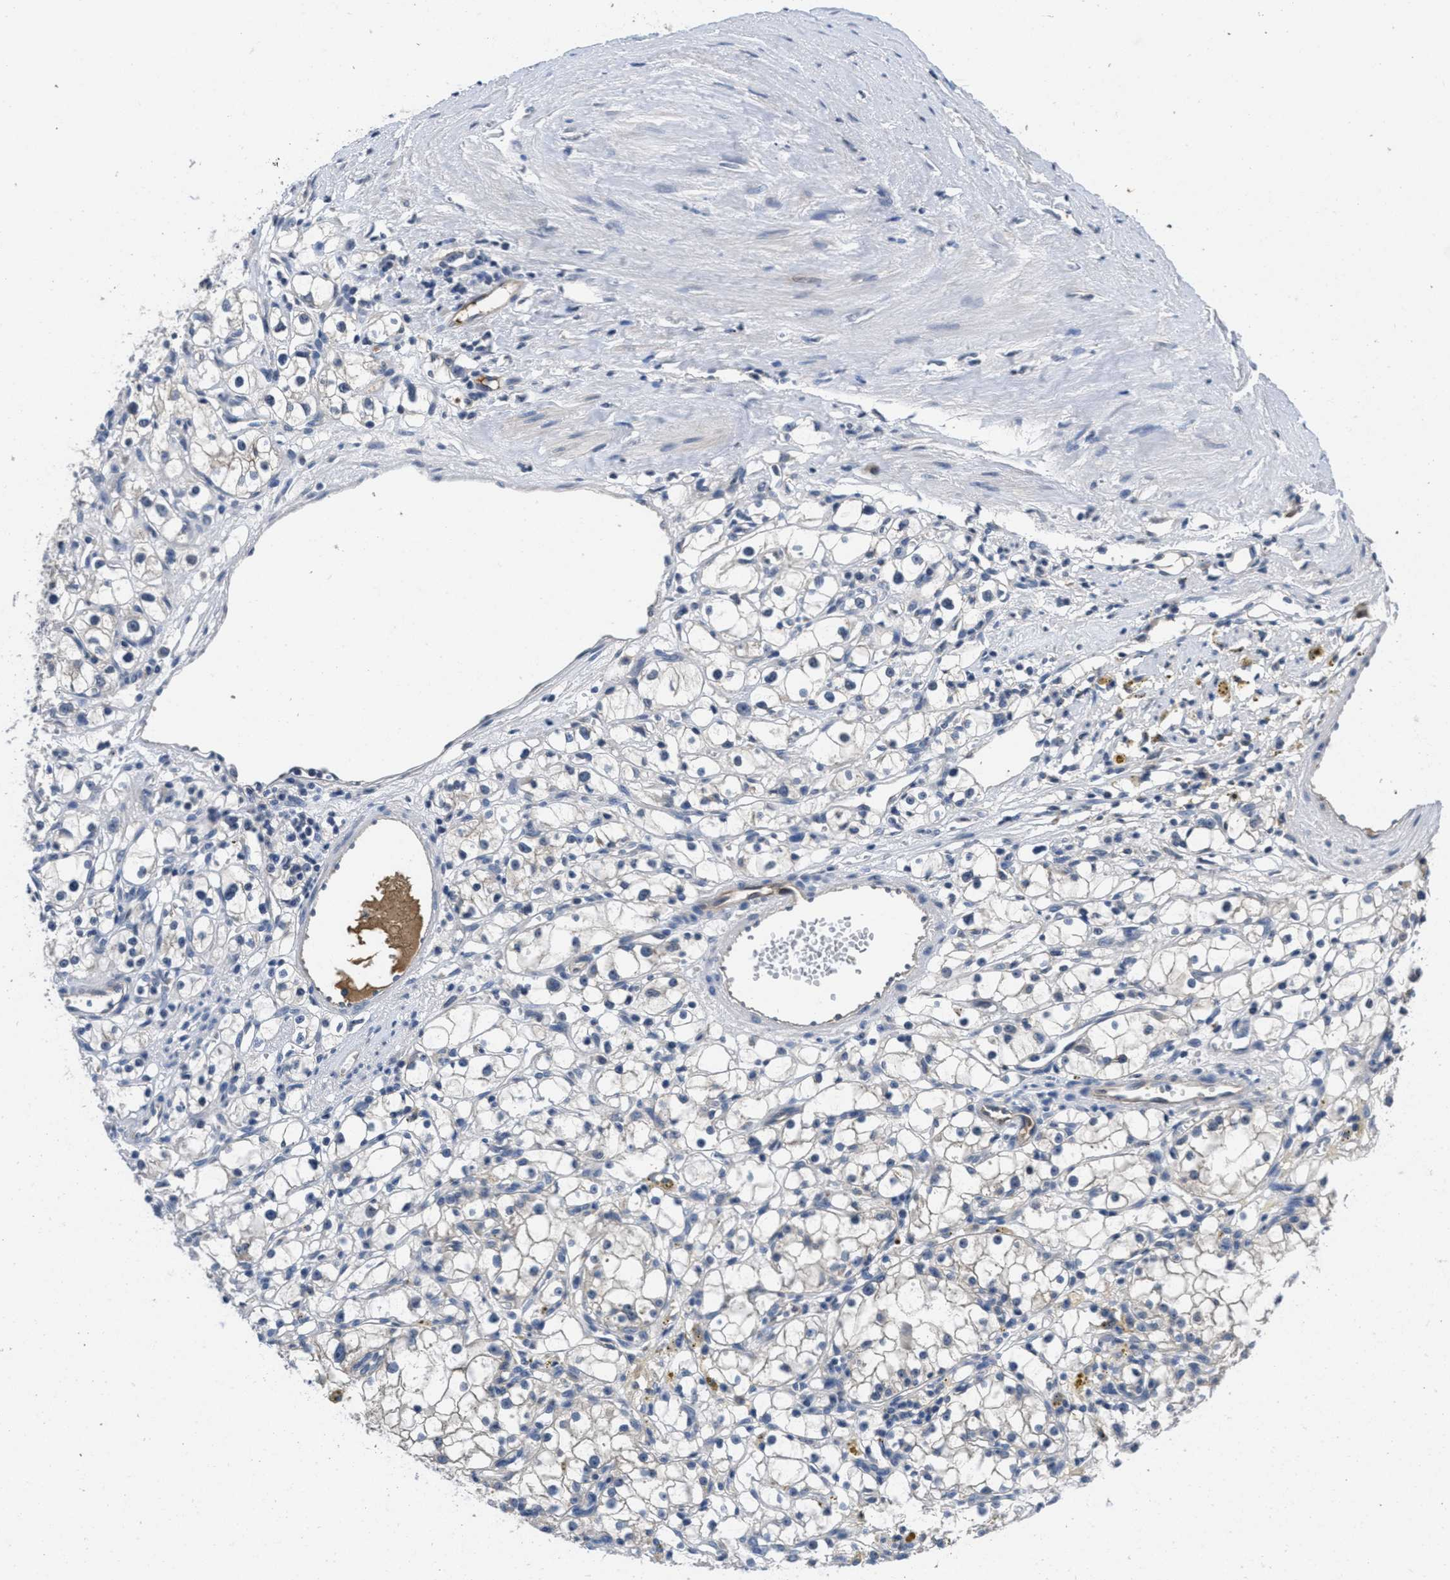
{"staining": {"intensity": "negative", "quantity": "none", "location": "none"}, "tissue": "renal cancer", "cell_type": "Tumor cells", "image_type": "cancer", "snomed": [{"axis": "morphology", "description": "Adenocarcinoma, NOS"}, {"axis": "topography", "description": "Kidney"}], "caption": "There is no significant expression in tumor cells of renal cancer.", "gene": "ANGPT1", "patient": {"sex": "male", "age": 56}}